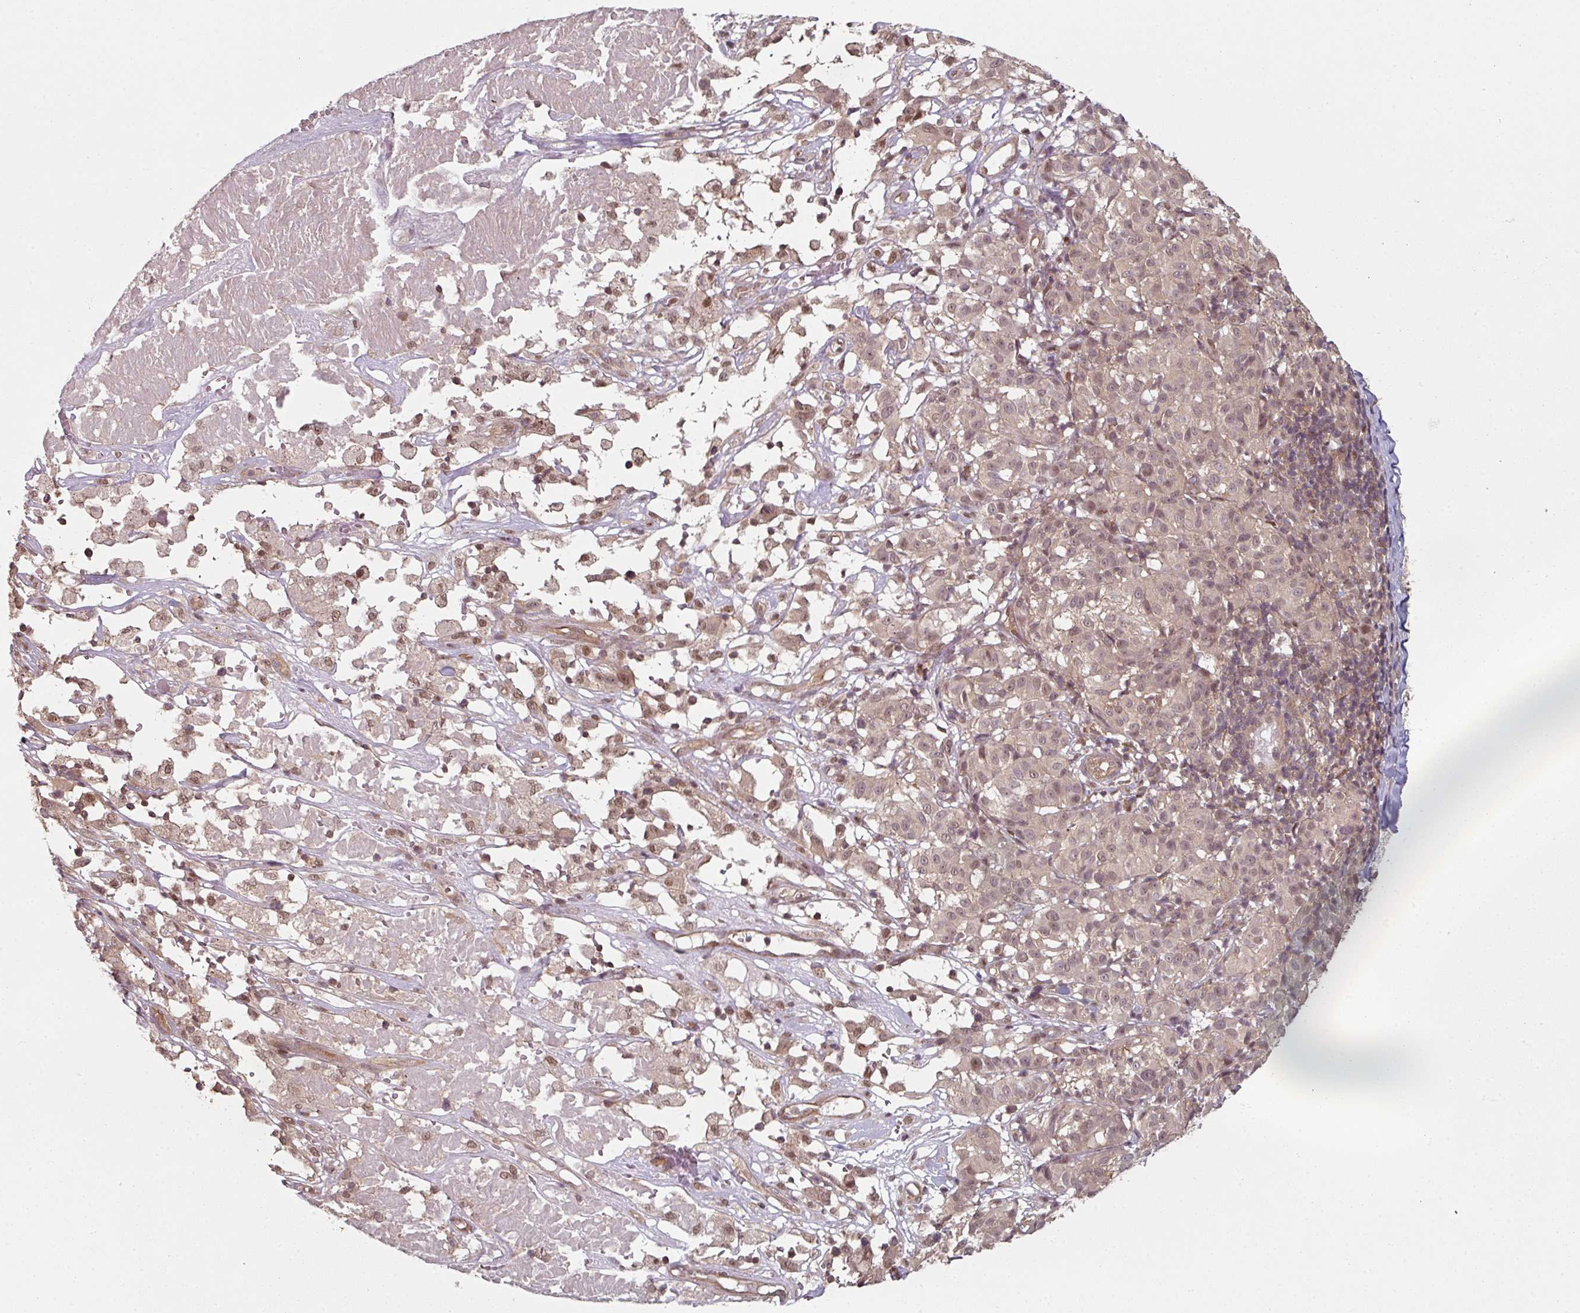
{"staining": {"intensity": "moderate", "quantity": "<25%", "location": "cytoplasmic/membranous,nuclear"}, "tissue": "melanoma", "cell_type": "Tumor cells", "image_type": "cancer", "snomed": [{"axis": "morphology", "description": "Malignant melanoma, NOS"}, {"axis": "topography", "description": "Skin"}], "caption": "A histopathology image of human melanoma stained for a protein demonstrates moderate cytoplasmic/membranous and nuclear brown staining in tumor cells.", "gene": "PSME3IP1", "patient": {"sex": "female", "age": 72}}